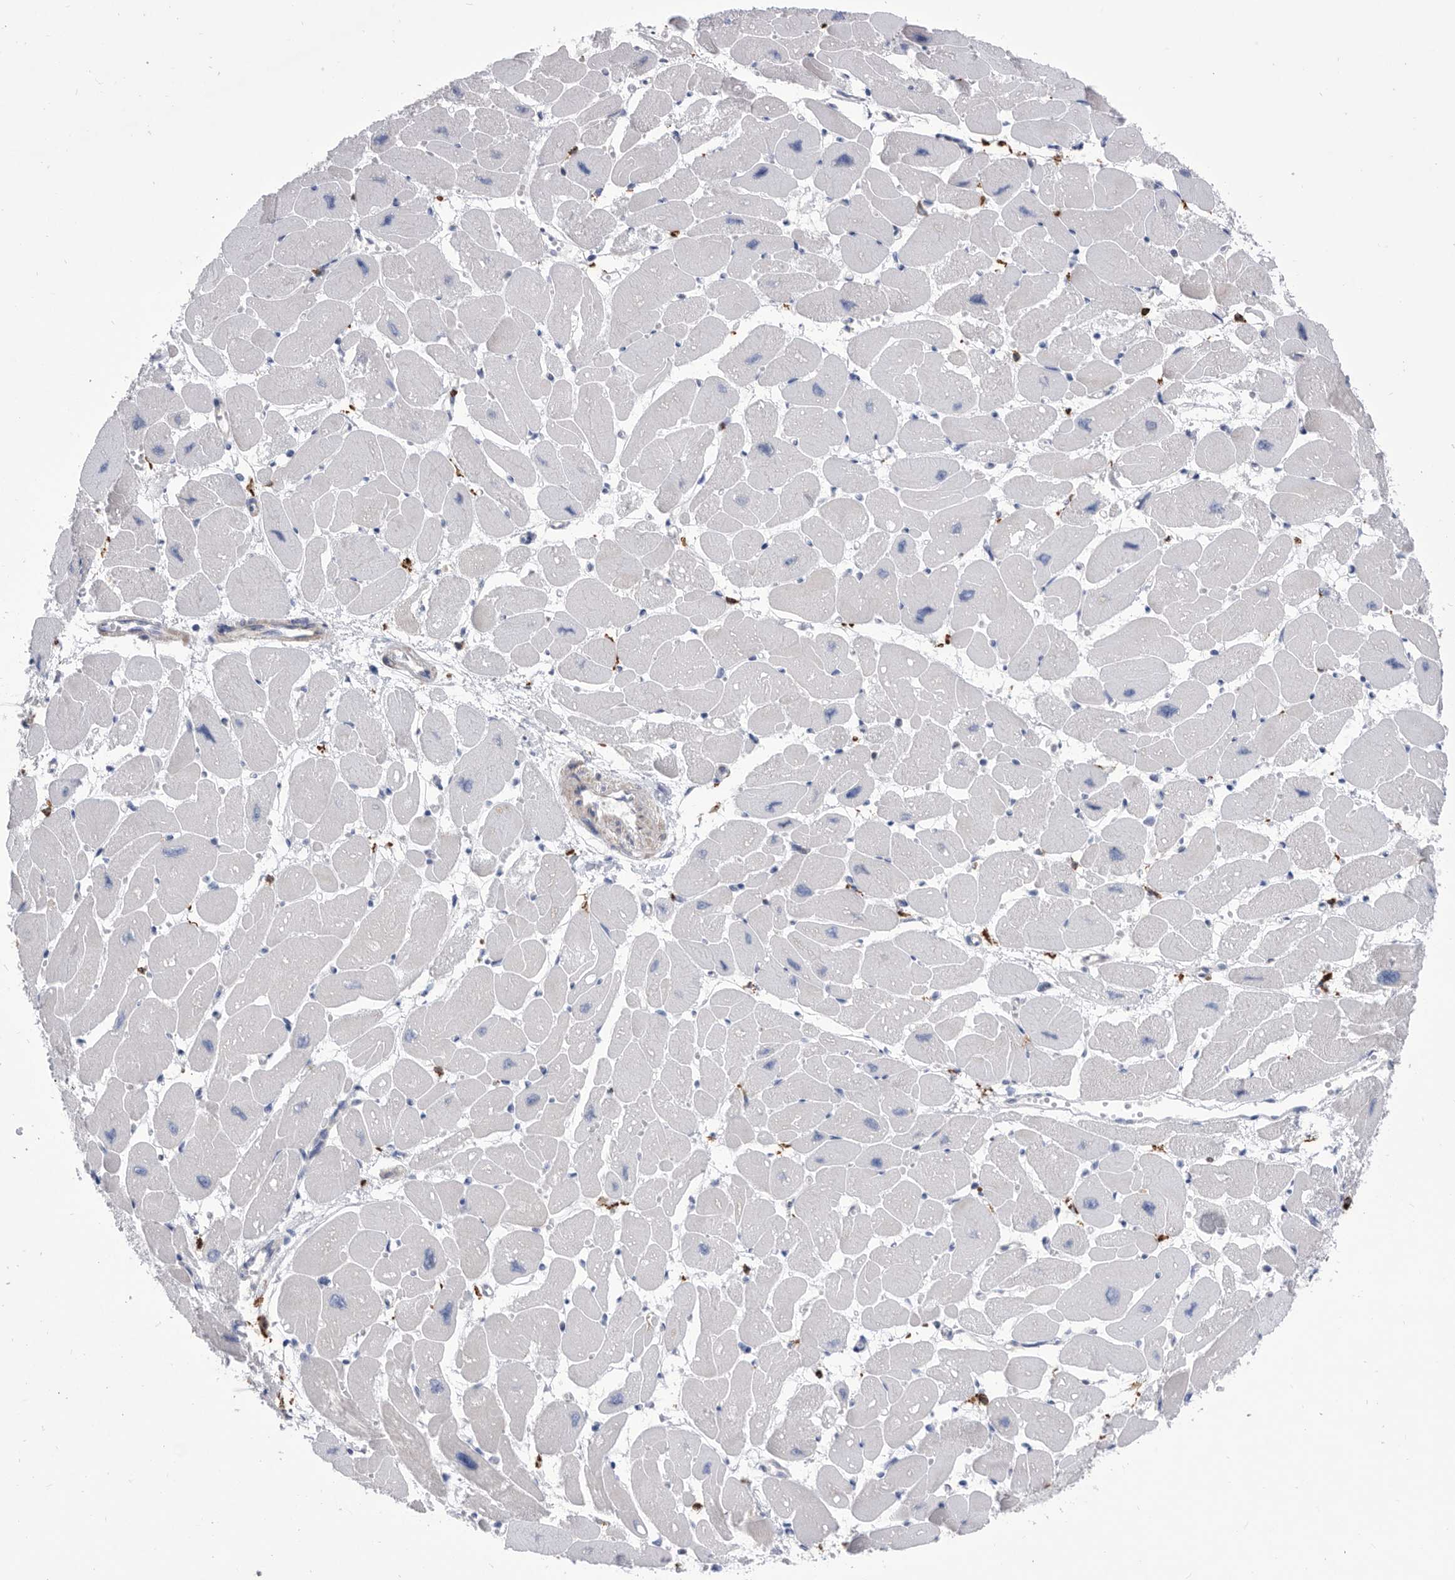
{"staining": {"intensity": "negative", "quantity": "none", "location": "none"}, "tissue": "heart muscle", "cell_type": "Cardiomyocytes", "image_type": "normal", "snomed": [{"axis": "morphology", "description": "Normal tissue, NOS"}, {"axis": "topography", "description": "Heart"}], "caption": "A micrograph of heart muscle stained for a protein displays no brown staining in cardiomyocytes. (Stains: DAB IHC with hematoxylin counter stain, Microscopy: brightfield microscopy at high magnification).", "gene": "SMG7", "patient": {"sex": "female", "age": 54}}